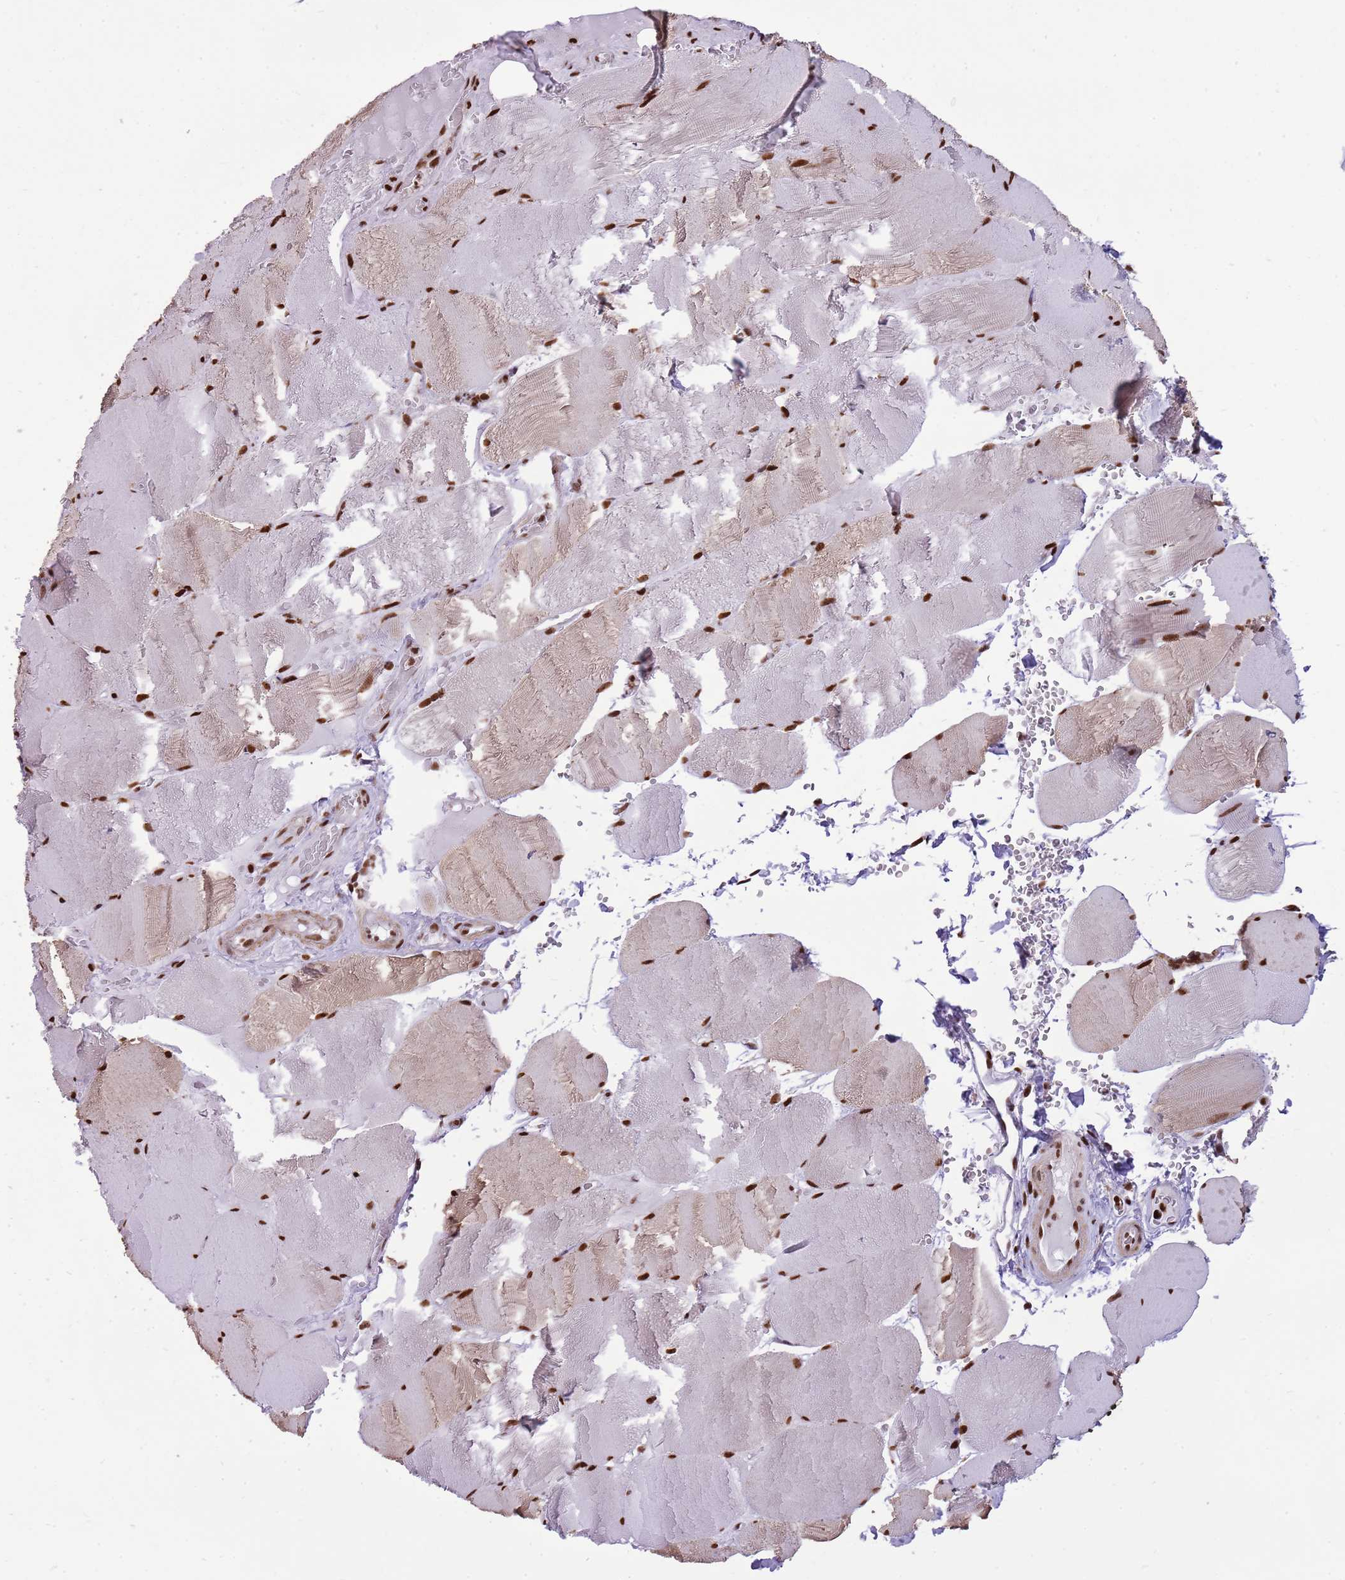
{"staining": {"intensity": "strong", "quantity": ">75%", "location": "nuclear"}, "tissue": "skeletal muscle", "cell_type": "Myocytes", "image_type": "normal", "snomed": [{"axis": "morphology", "description": "Normal tissue, NOS"}, {"axis": "topography", "description": "Skeletal muscle"}, {"axis": "topography", "description": "Head-Neck"}], "caption": "A micrograph of human skeletal muscle stained for a protein shows strong nuclear brown staining in myocytes.", "gene": "WASHC4", "patient": {"sex": "male", "age": 66}}